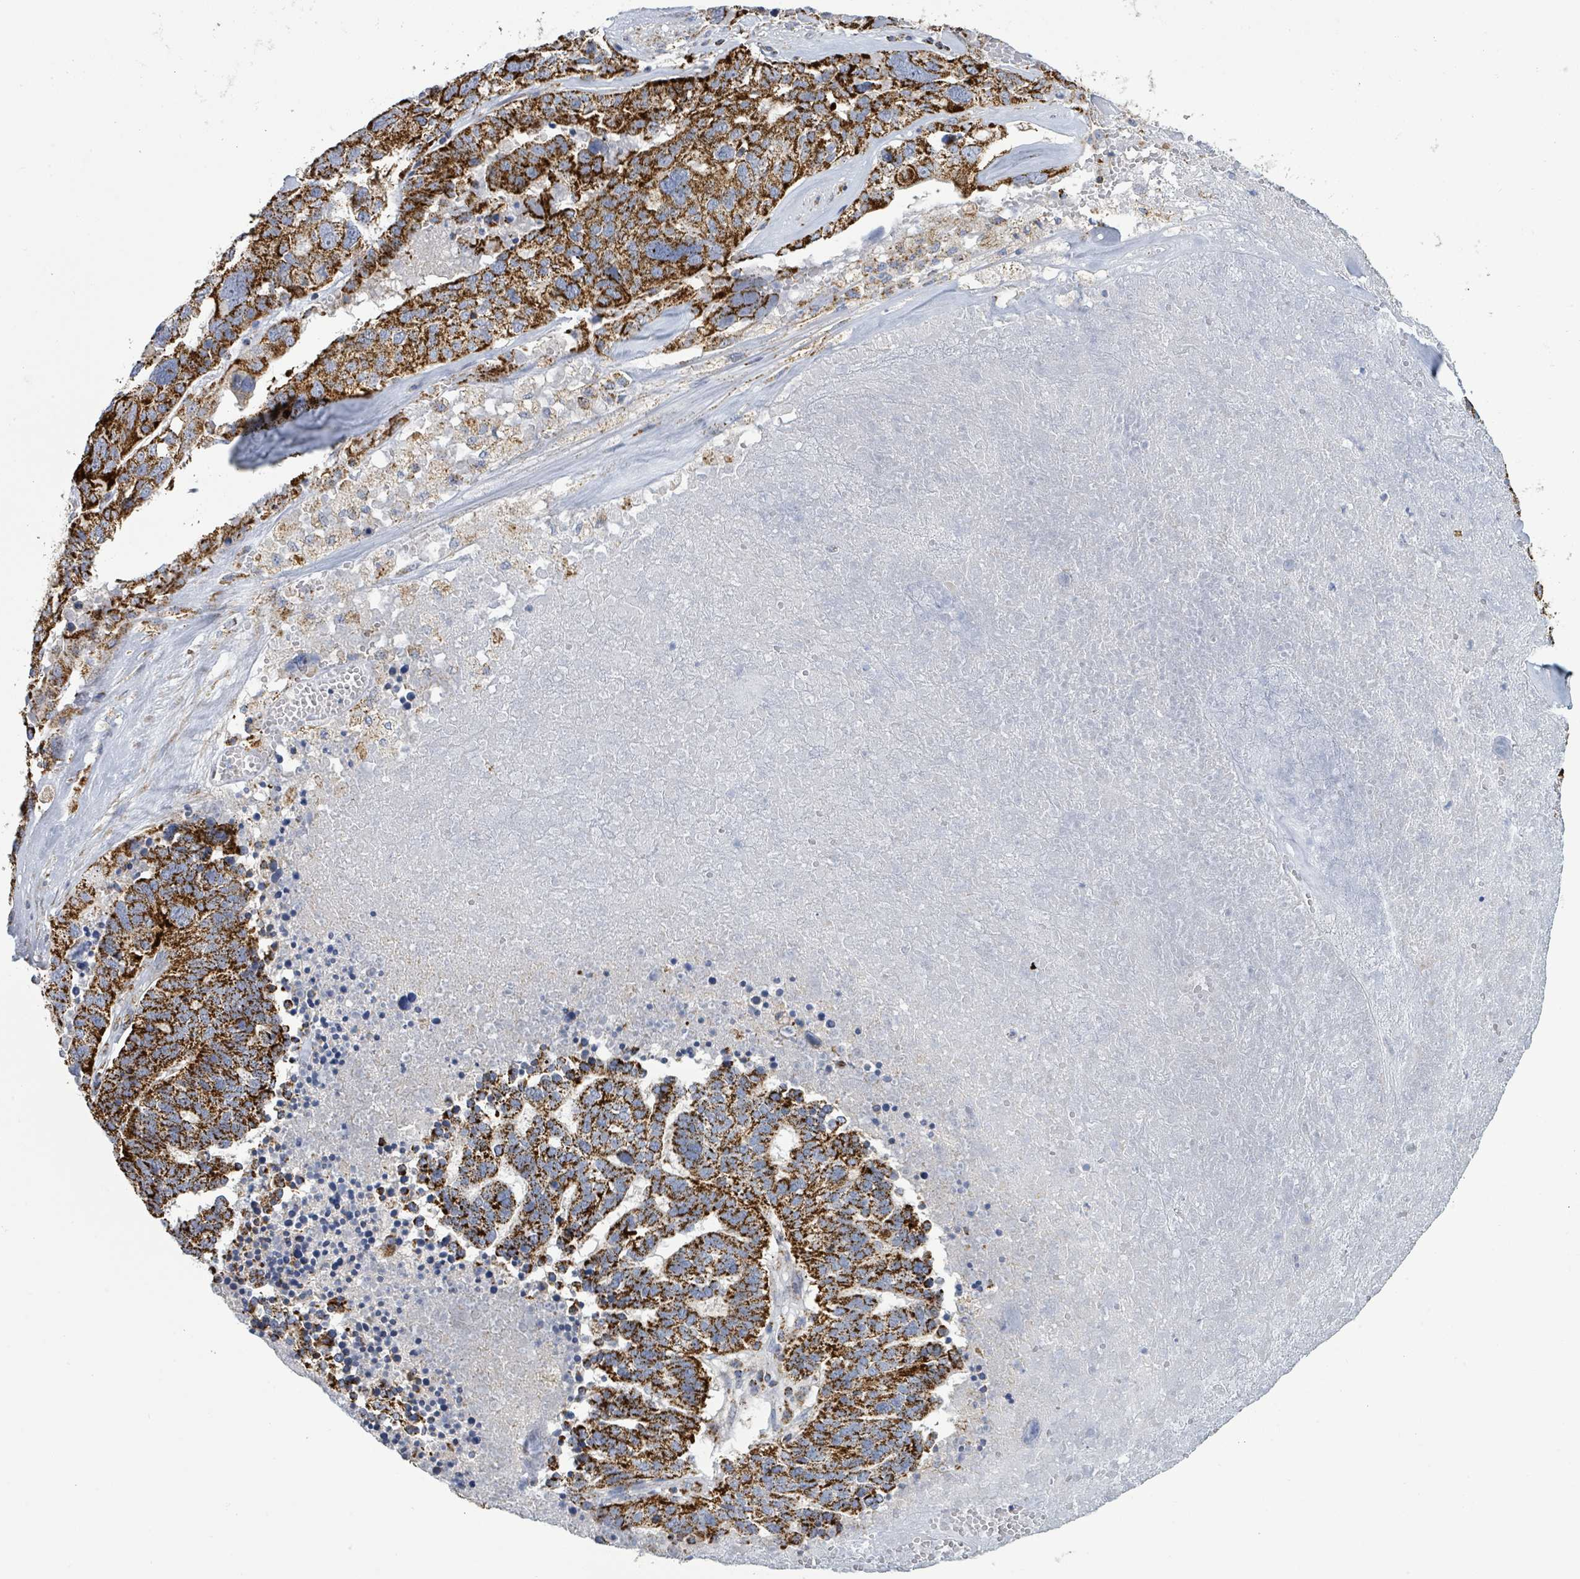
{"staining": {"intensity": "strong", "quantity": ">75%", "location": "cytoplasmic/membranous"}, "tissue": "ovarian cancer", "cell_type": "Tumor cells", "image_type": "cancer", "snomed": [{"axis": "morphology", "description": "Cystadenocarcinoma, serous, NOS"}, {"axis": "topography", "description": "Ovary"}], "caption": "IHC staining of serous cystadenocarcinoma (ovarian), which shows high levels of strong cytoplasmic/membranous positivity in approximately >75% of tumor cells indicating strong cytoplasmic/membranous protein expression. The staining was performed using DAB (brown) for protein detection and nuclei were counterstained in hematoxylin (blue).", "gene": "SUCLG2", "patient": {"sex": "female", "age": 59}}